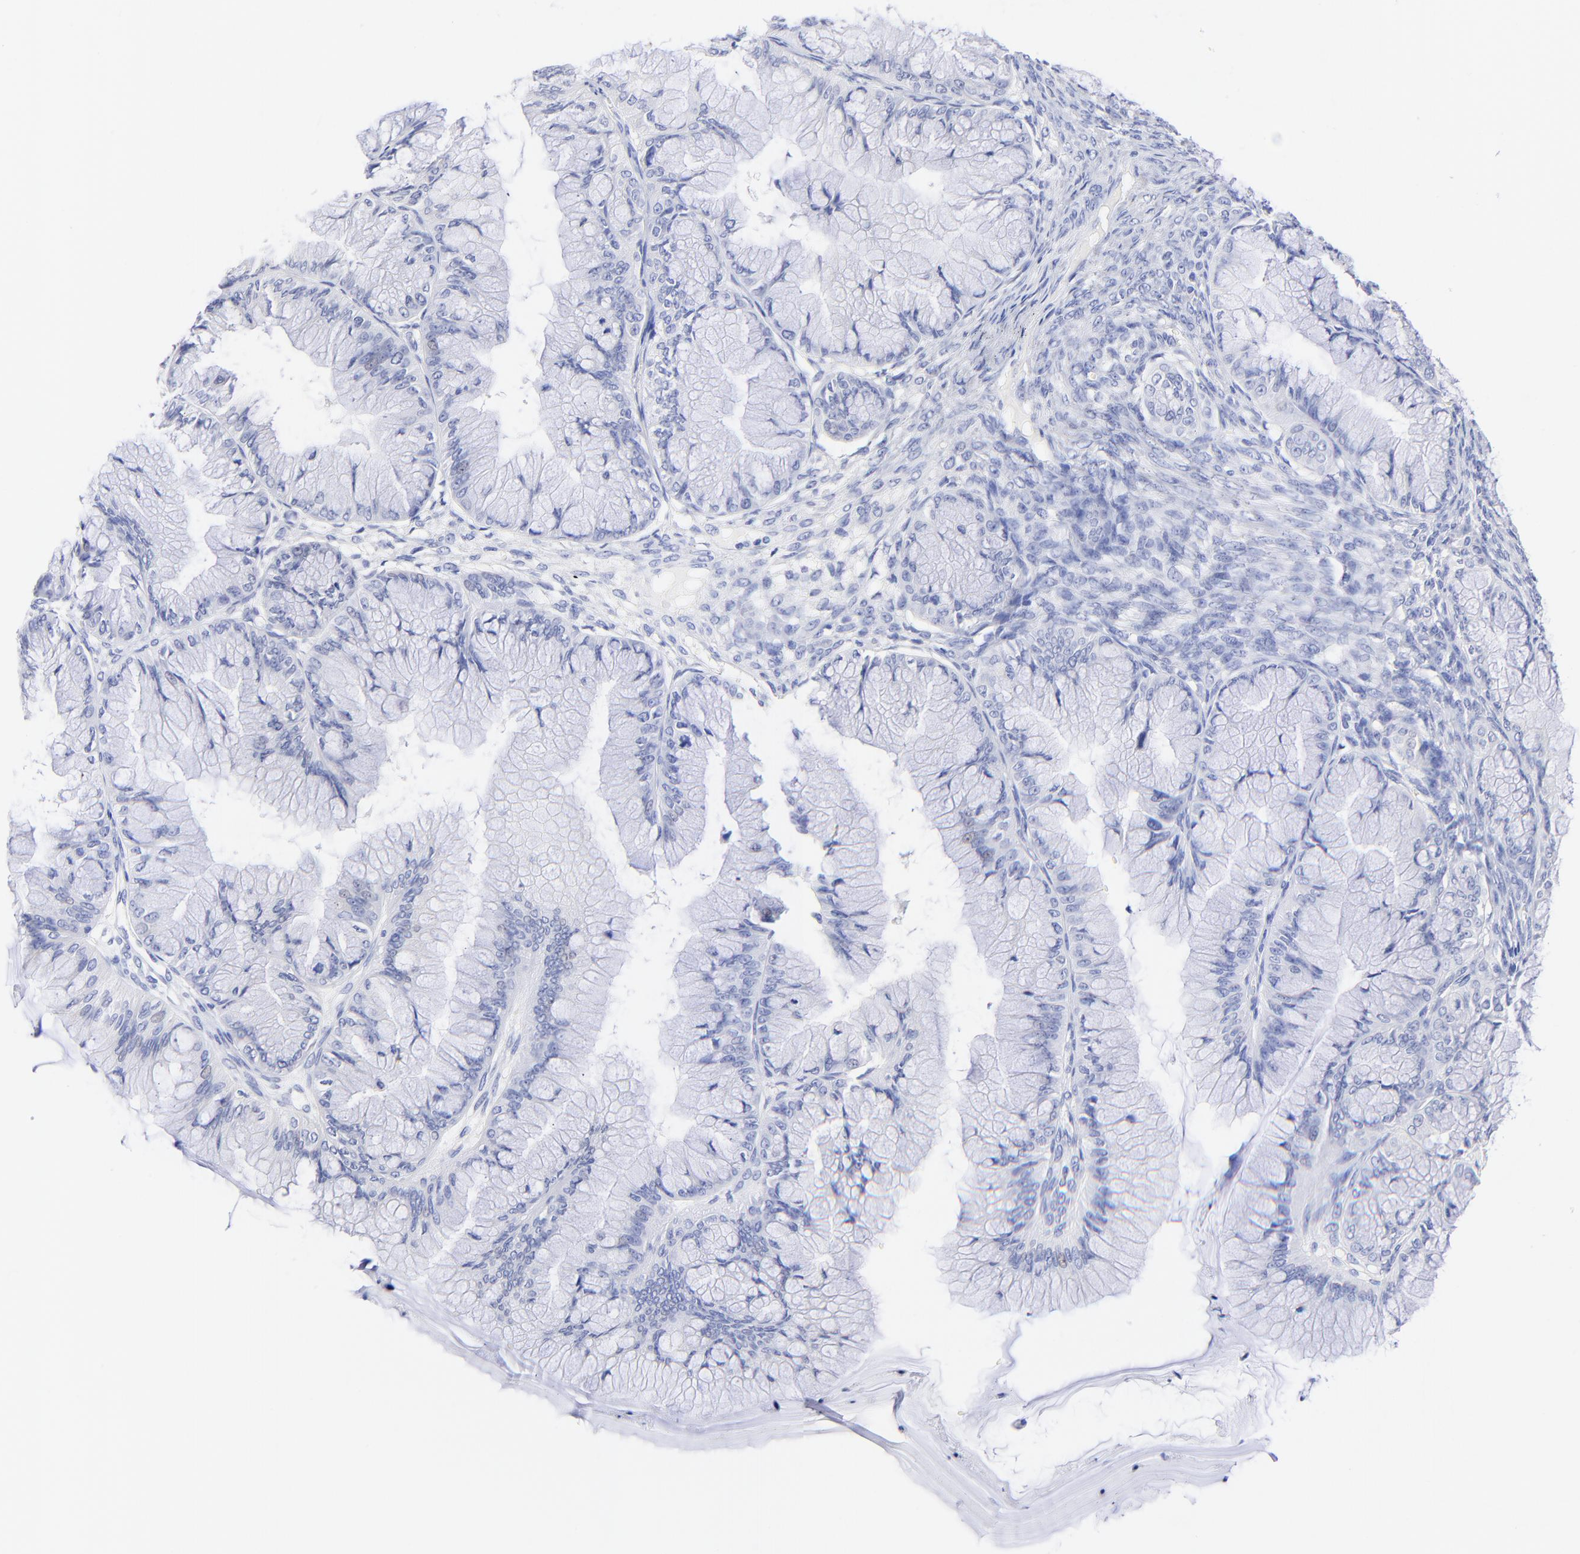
{"staining": {"intensity": "negative", "quantity": "none", "location": "none"}, "tissue": "ovarian cancer", "cell_type": "Tumor cells", "image_type": "cancer", "snomed": [{"axis": "morphology", "description": "Cystadenocarcinoma, mucinous, NOS"}, {"axis": "topography", "description": "Ovary"}], "caption": "The image demonstrates no significant positivity in tumor cells of ovarian cancer. Brightfield microscopy of IHC stained with DAB (3,3'-diaminobenzidine) (brown) and hematoxylin (blue), captured at high magnification.", "gene": "RAB3A", "patient": {"sex": "female", "age": 63}}